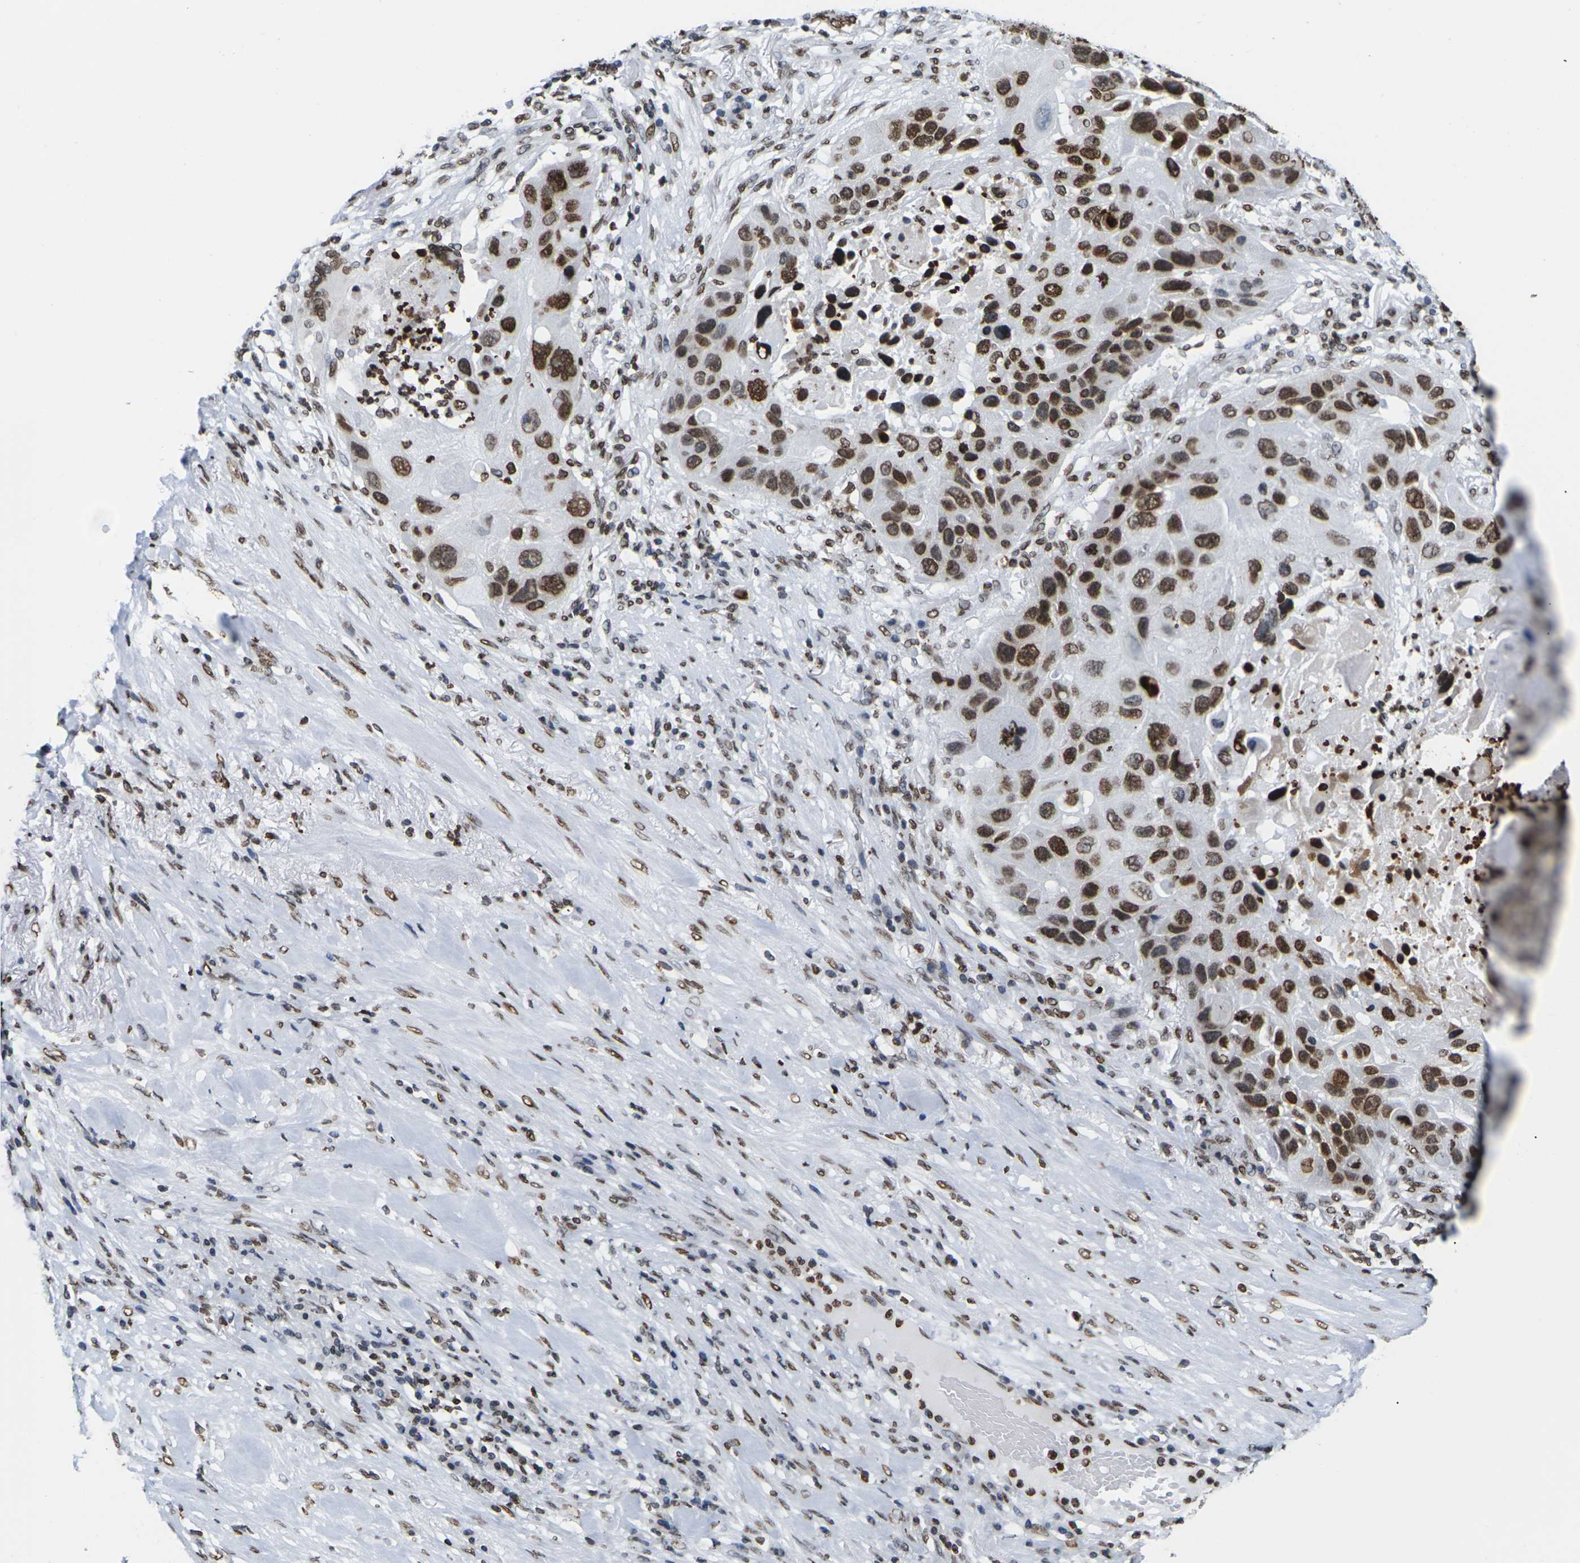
{"staining": {"intensity": "strong", "quantity": ">75%", "location": "cytoplasmic/membranous,nuclear"}, "tissue": "lung cancer", "cell_type": "Tumor cells", "image_type": "cancer", "snomed": [{"axis": "morphology", "description": "Squamous cell carcinoma, NOS"}, {"axis": "topography", "description": "Lung"}], "caption": "A histopathology image of human lung squamous cell carcinoma stained for a protein reveals strong cytoplasmic/membranous and nuclear brown staining in tumor cells. The staining was performed using DAB (3,3'-diaminobenzidine), with brown indicating positive protein expression. Nuclei are stained blue with hematoxylin.", "gene": "H2AC21", "patient": {"sex": "male", "age": 57}}